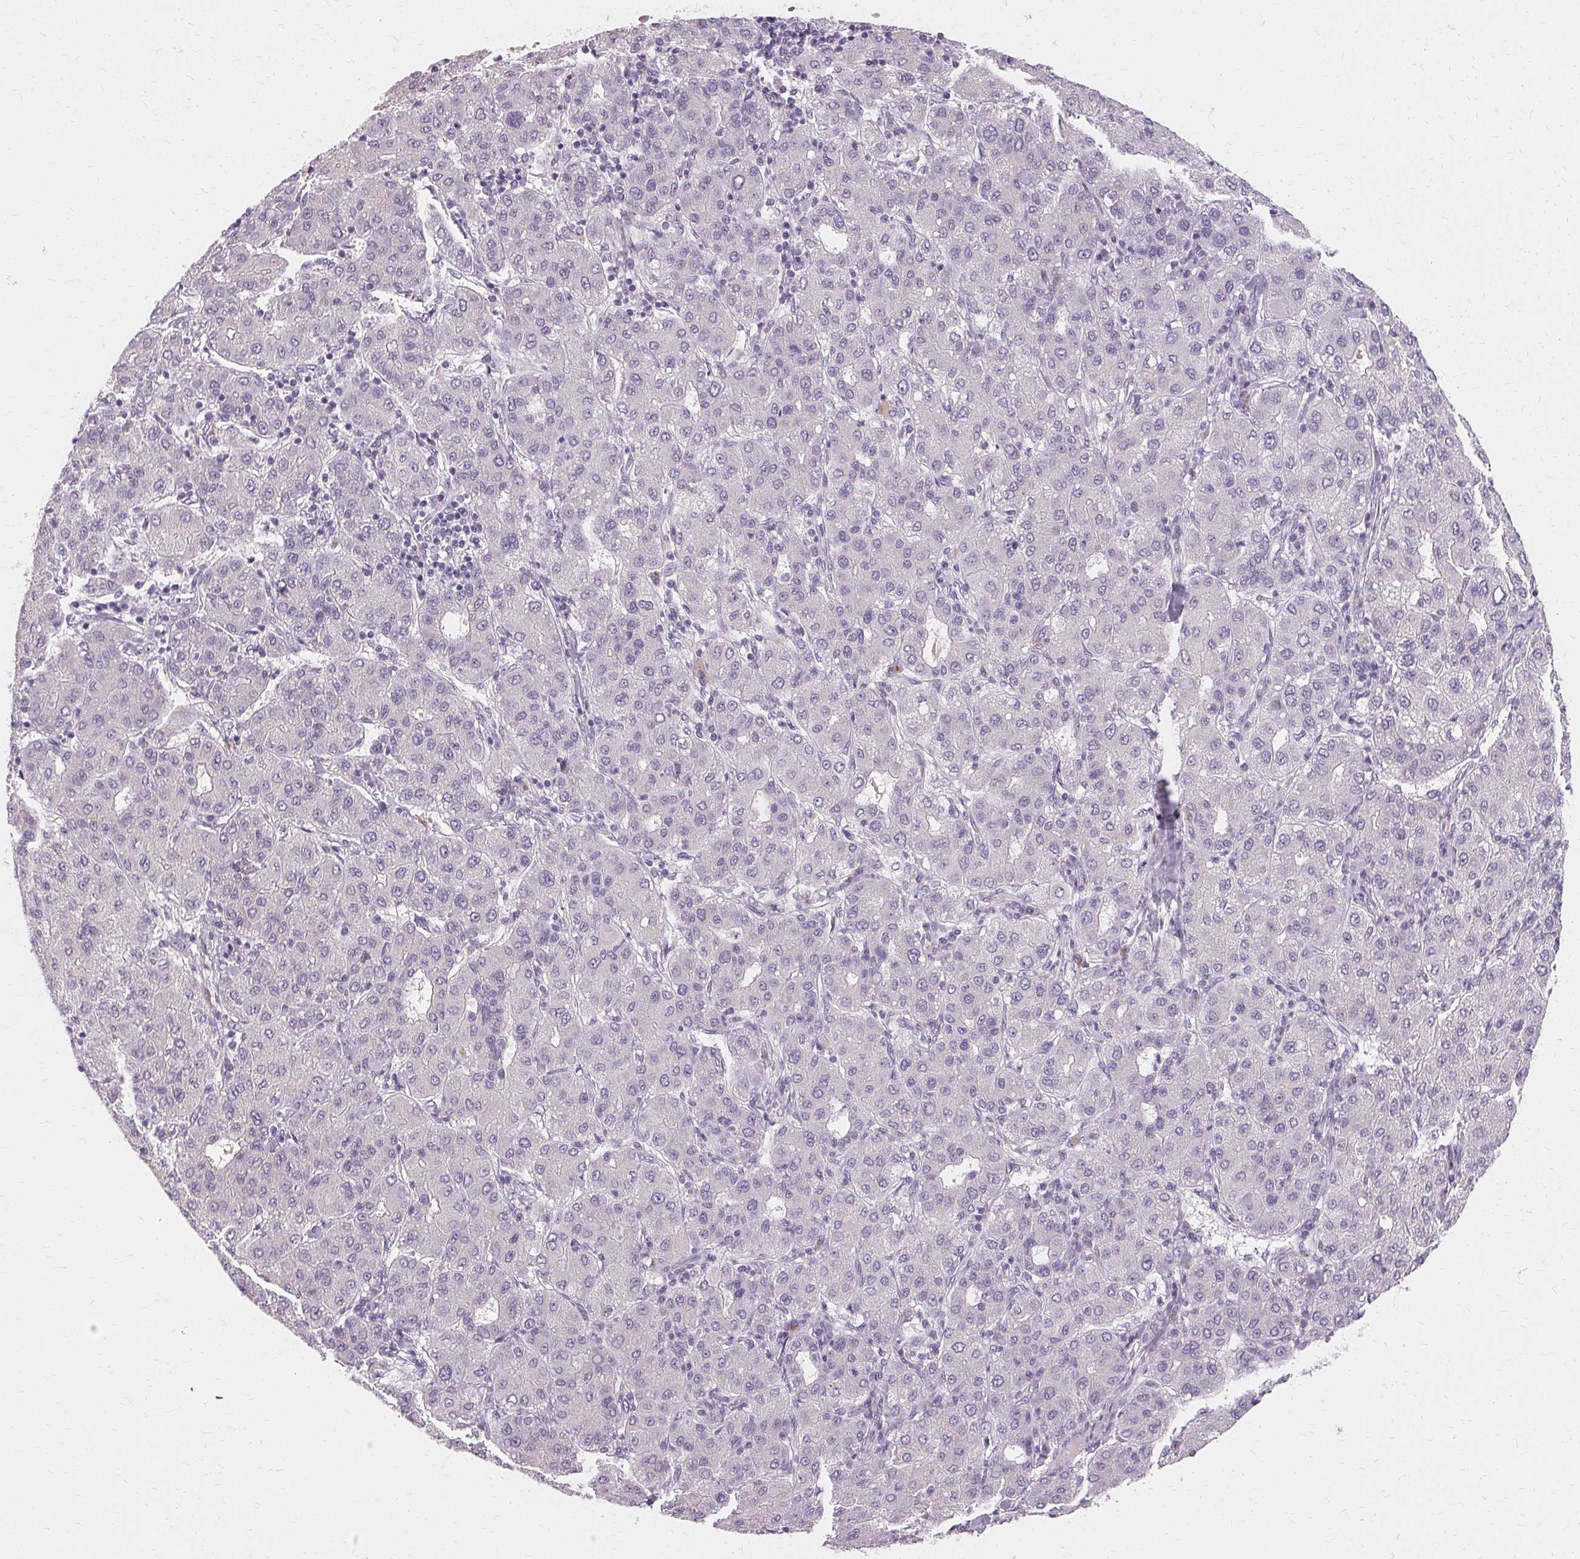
{"staining": {"intensity": "negative", "quantity": "none", "location": "none"}, "tissue": "liver cancer", "cell_type": "Tumor cells", "image_type": "cancer", "snomed": [{"axis": "morphology", "description": "Carcinoma, Hepatocellular, NOS"}, {"axis": "topography", "description": "Liver"}], "caption": "Tumor cells are negative for brown protein staining in hepatocellular carcinoma (liver). Brightfield microscopy of IHC stained with DAB (3,3'-diaminobenzidine) (brown) and hematoxylin (blue), captured at high magnification.", "gene": "FCRL3", "patient": {"sex": "male", "age": 65}}